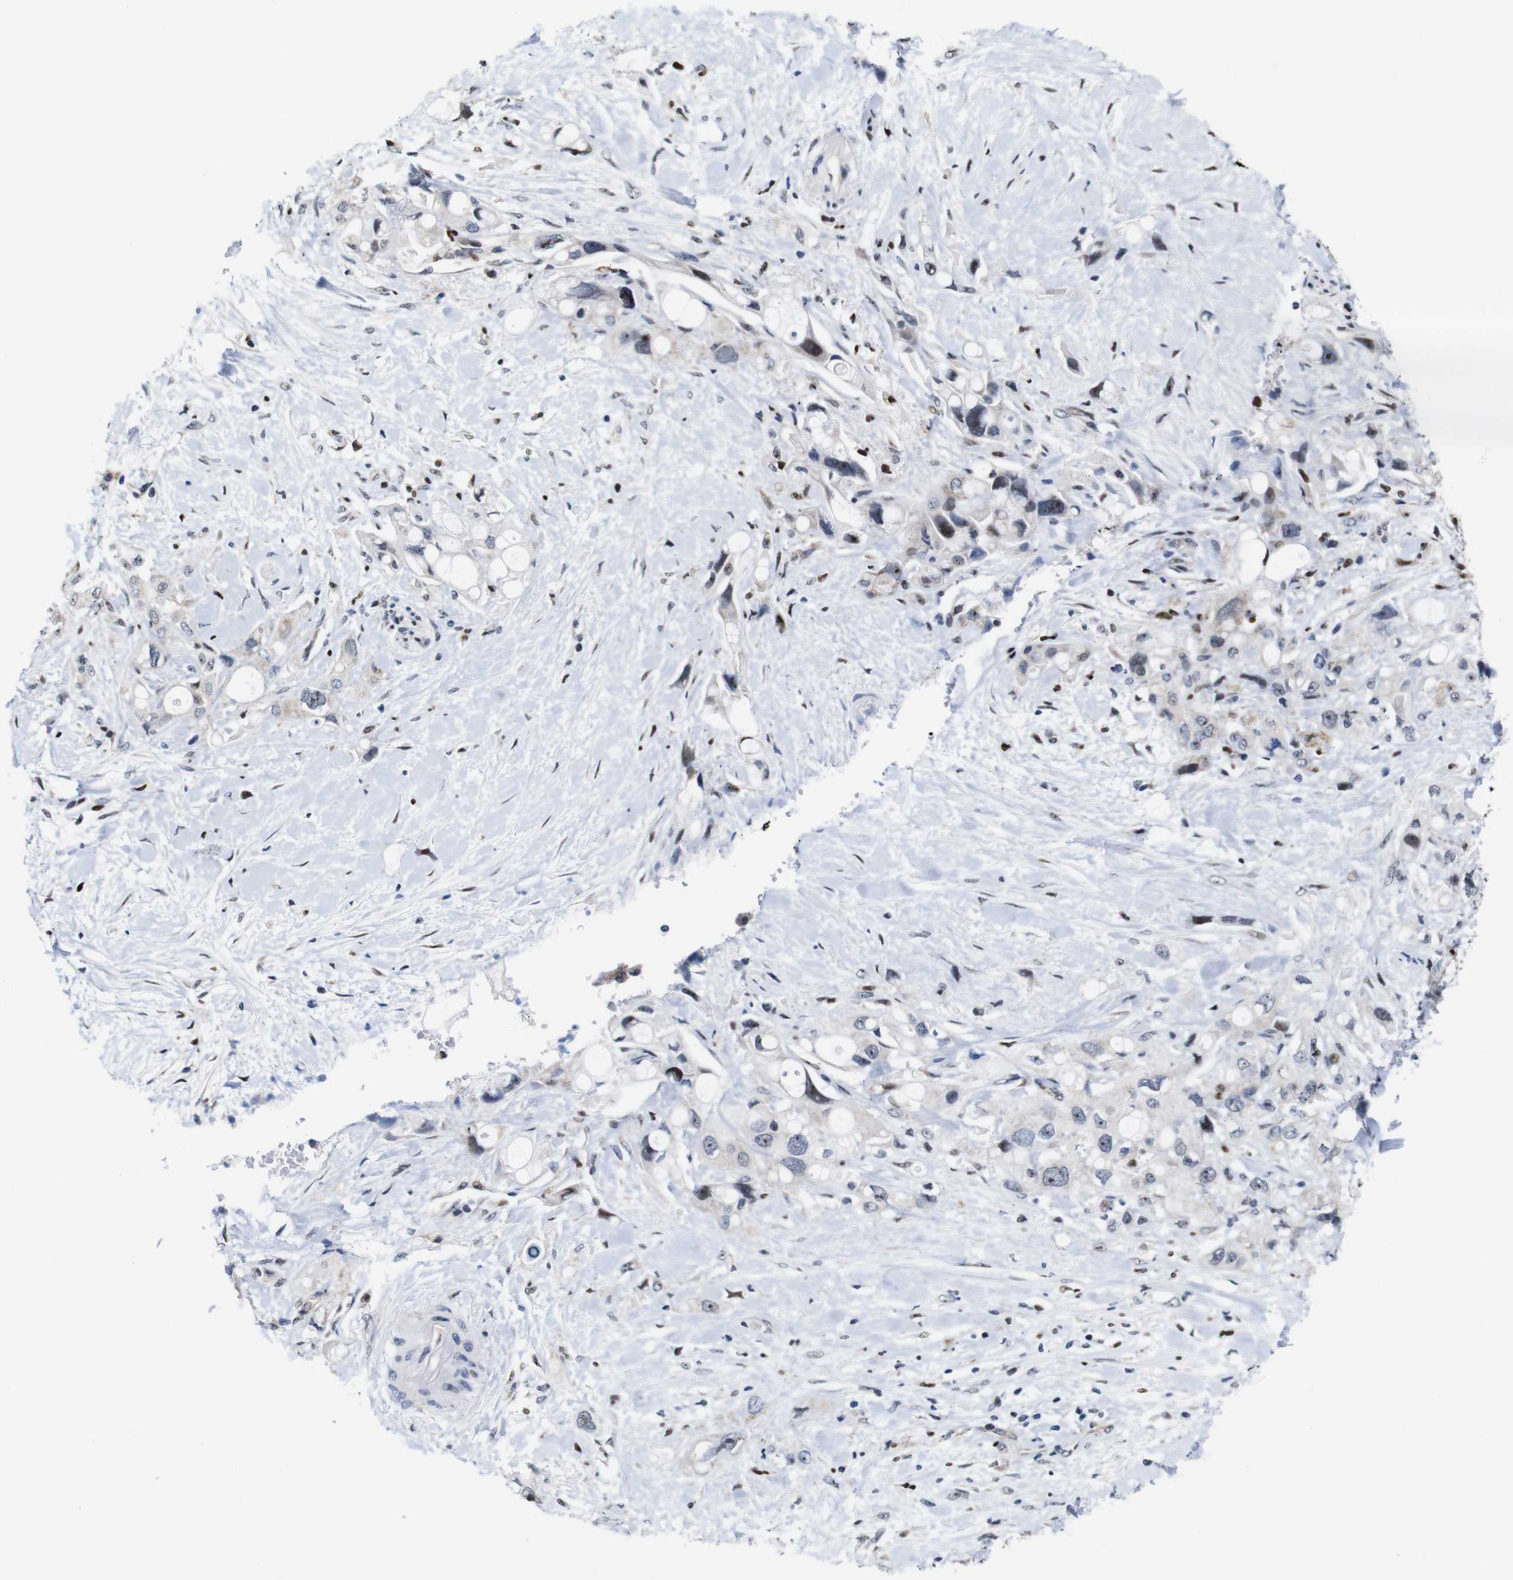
{"staining": {"intensity": "weak", "quantity": "<25%", "location": "nuclear"}, "tissue": "pancreatic cancer", "cell_type": "Tumor cells", "image_type": "cancer", "snomed": [{"axis": "morphology", "description": "Adenocarcinoma, NOS"}, {"axis": "topography", "description": "Pancreas"}], "caption": "Immunohistochemistry micrograph of pancreatic adenocarcinoma stained for a protein (brown), which displays no expression in tumor cells.", "gene": "GATA6", "patient": {"sex": "female", "age": 56}}